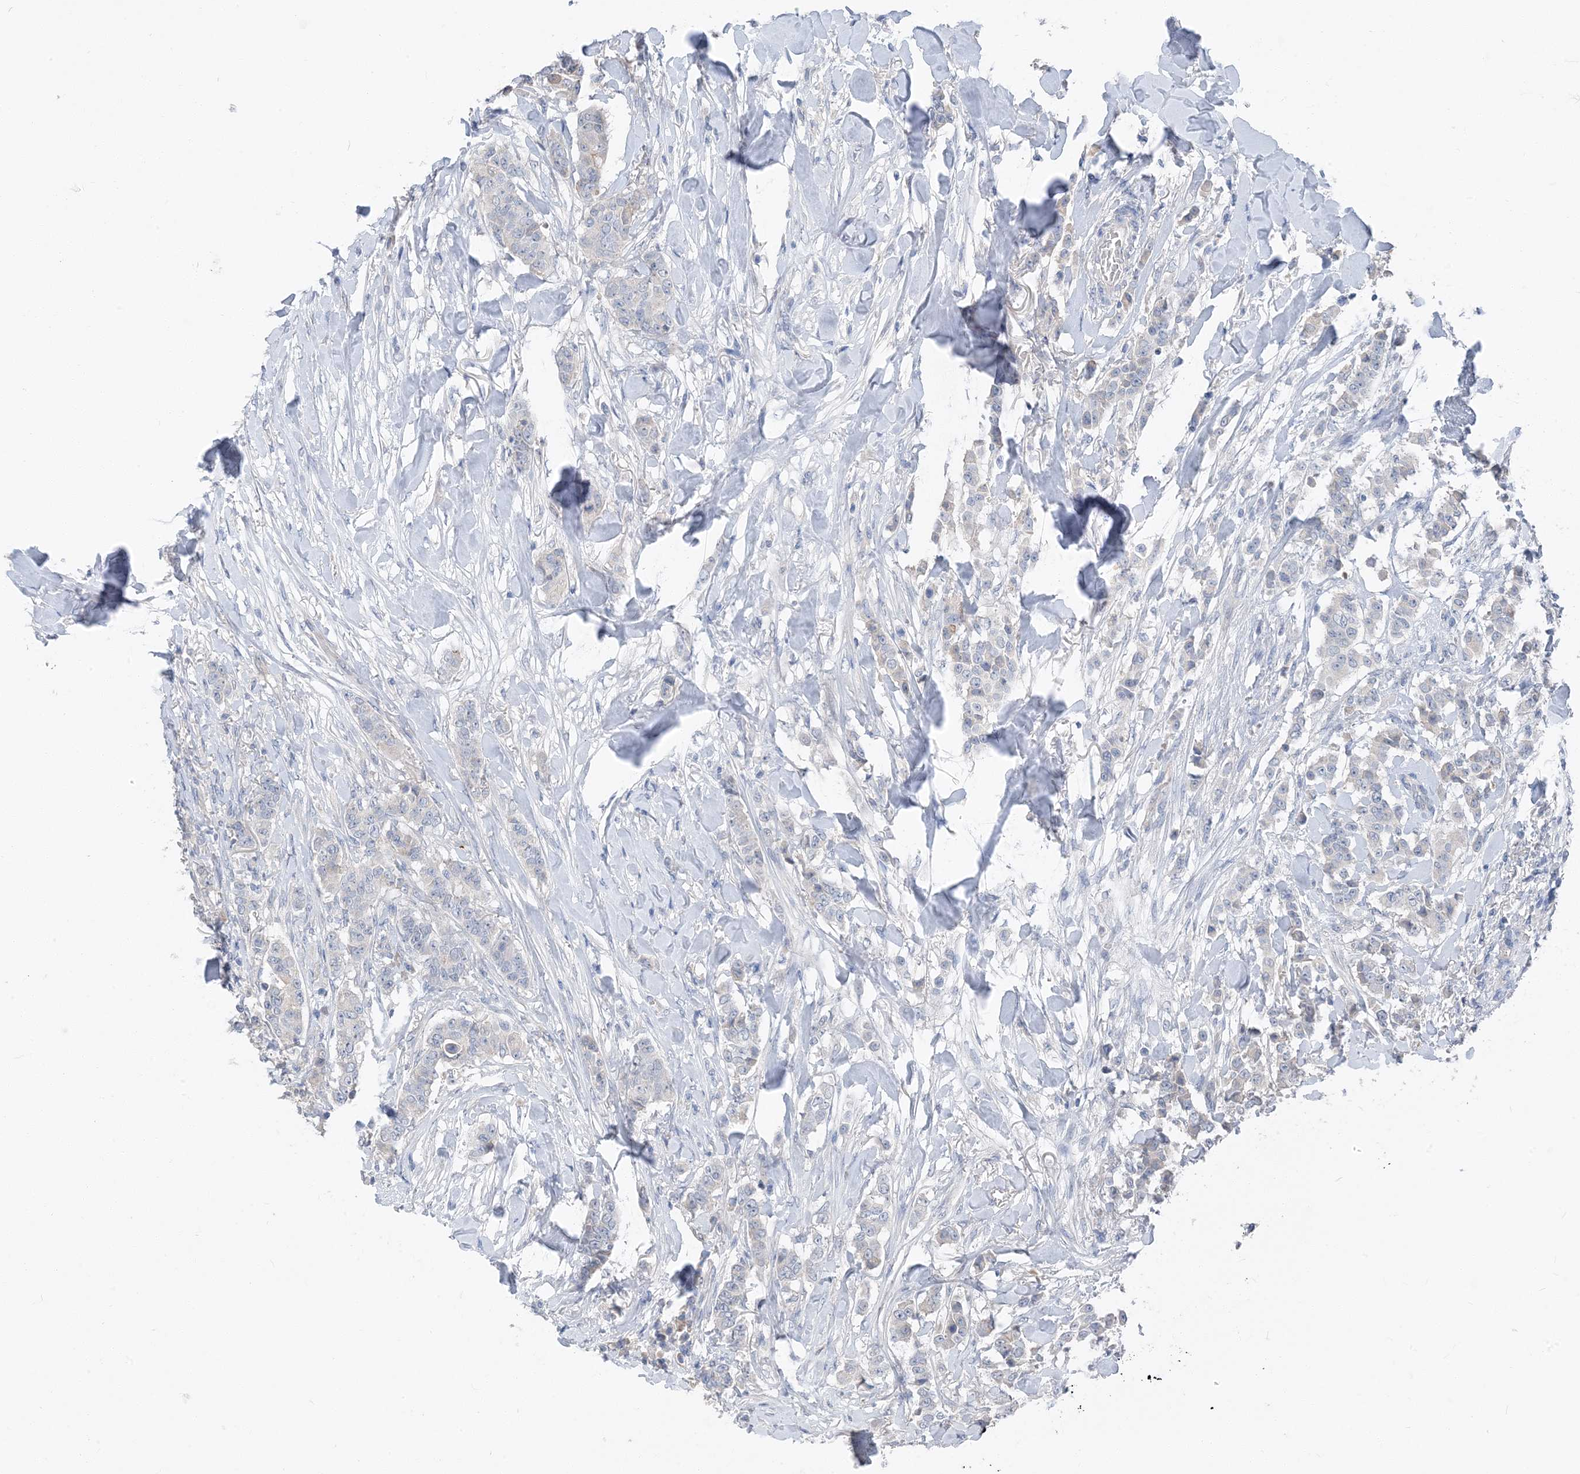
{"staining": {"intensity": "negative", "quantity": "none", "location": "none"}, "tissue": "breast cancer", "cell_type": "Tumor cells", "image_type": "cancer", "snomed": [{"axis": "morphology", "description": "Duct carcinoma"}, {"axis": "topography", "description": "Breast"}], "caption": "The image demonstrates no significant positivity in tumor cells of breast cancer (intraductal carcinoma).", "gene": "NCOA7", "patient": {"sex": "female", "age": 40}}